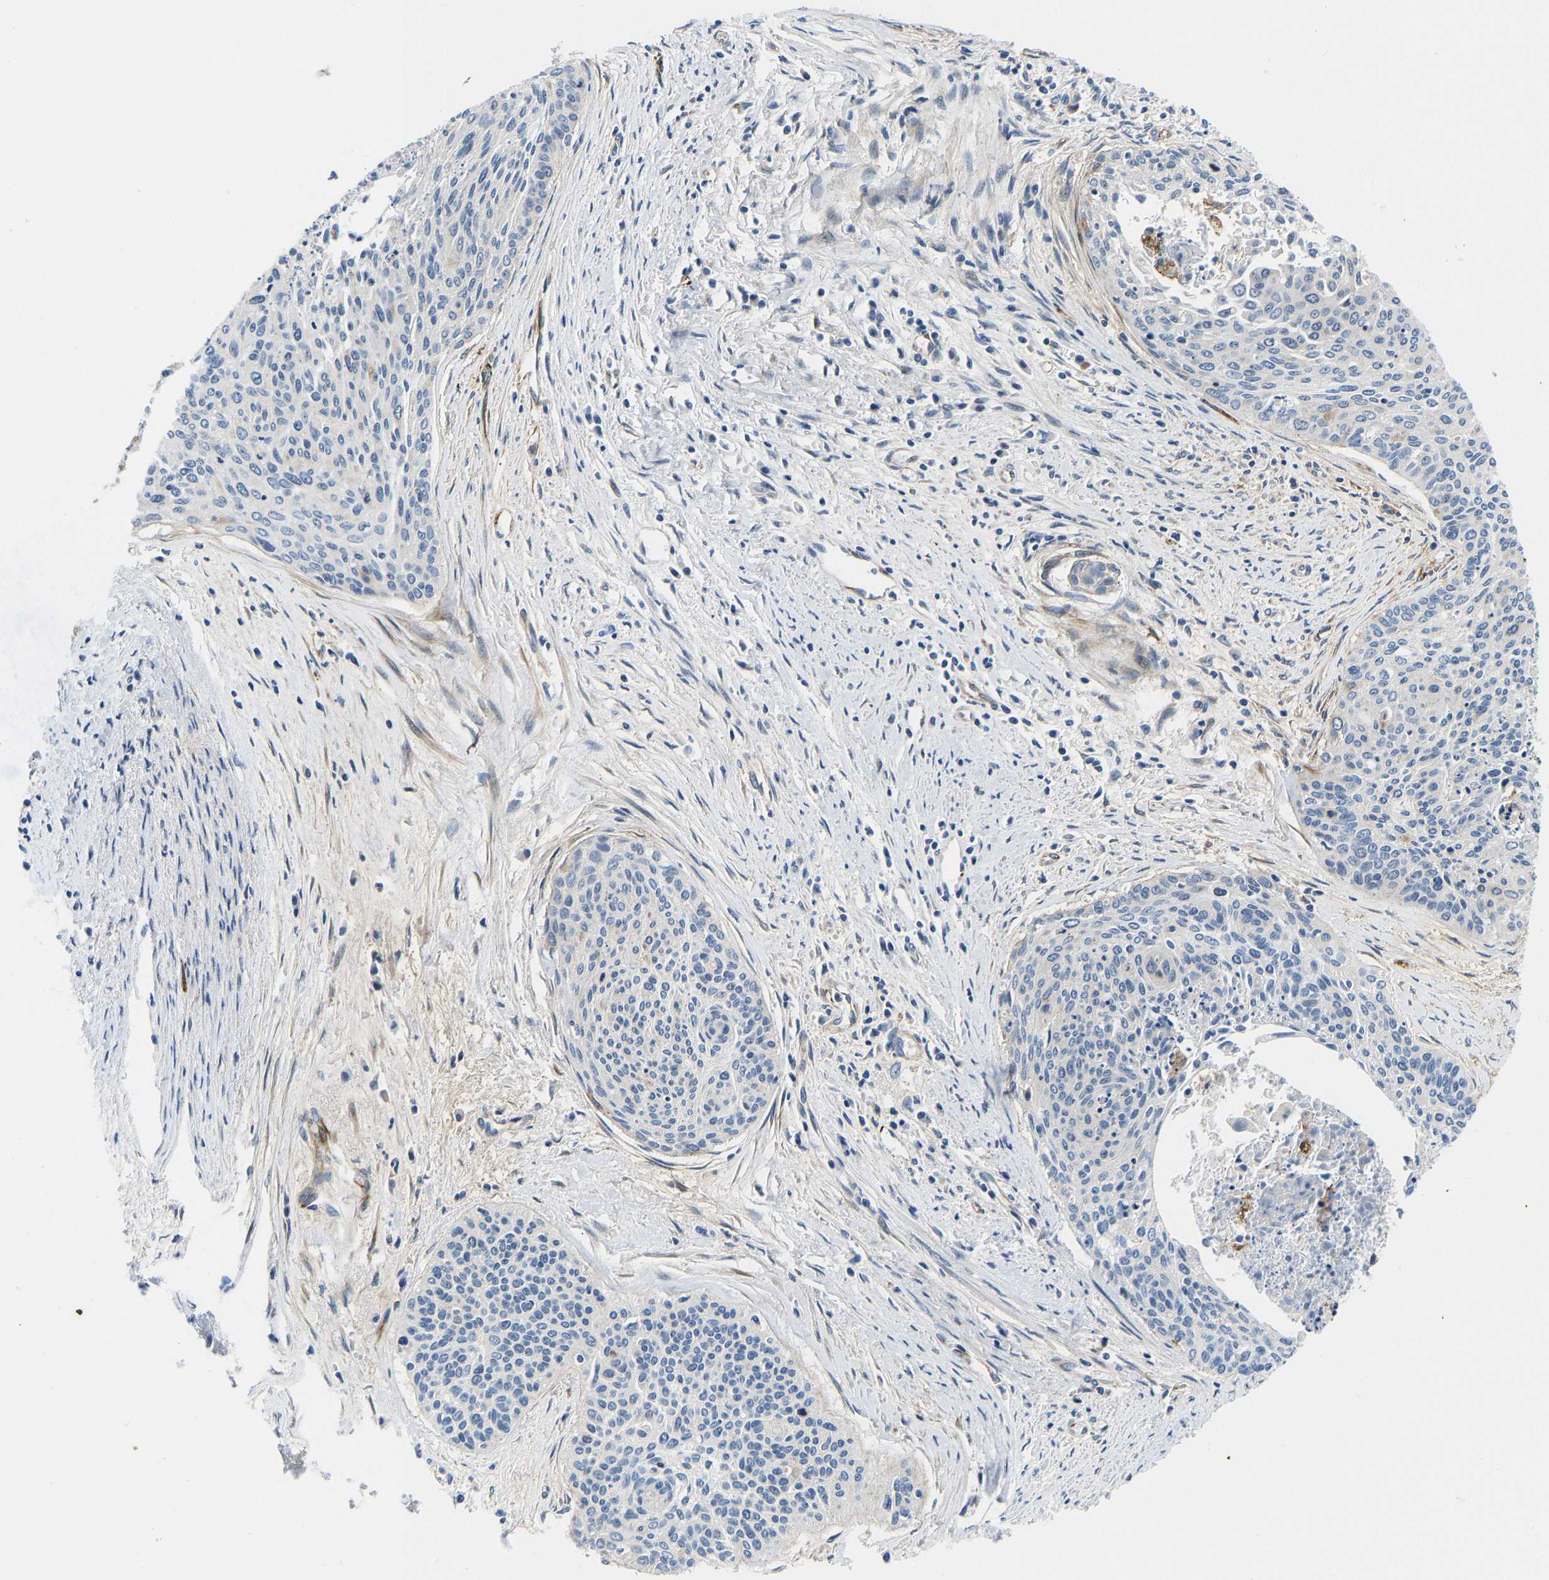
{"staining": {"intensity": "weak", "quantity": "<25%", "location": "cytoplasmic/membranous"}, "tissue": "cervical cancer", "cell_type": "Tumor cells", "image_type": "cancer", "snomed": [{"axis": "morphology", "description": "Squamous cell carcinoma, NOS"}, {"axis": "topography", "description": "Cervix"}], "caption": "Tumor cells show no significant protein expression in cervical cancer (squamous cell carcinoma). The staining was performed using DAB to visualize the protein expression in brown, while the nuclei were stained in blue with hematoxylin (Magnification: 20x).", "gene": "RESF1", "patient": {"sex": "female", "age": 55}}